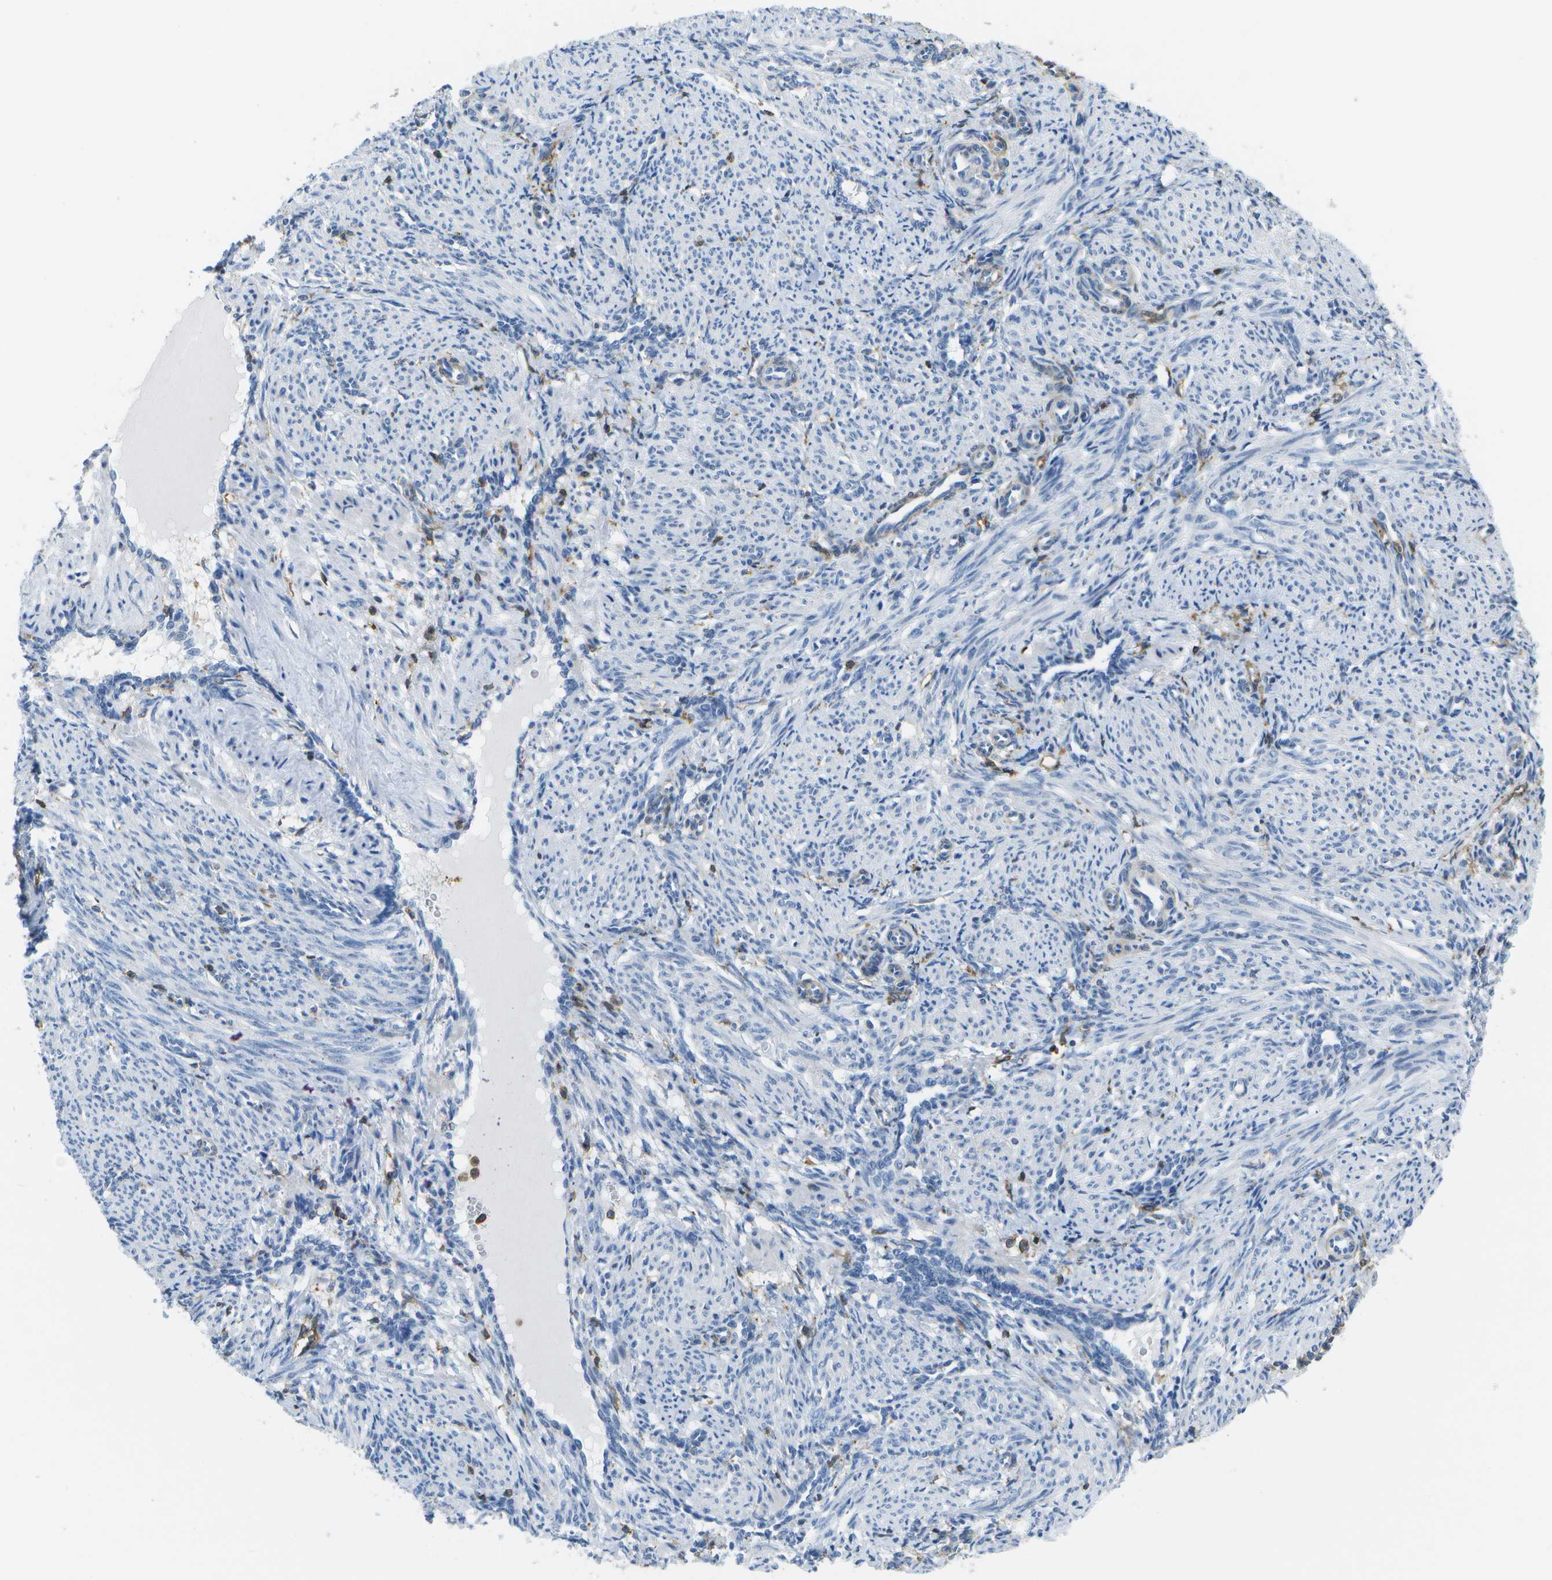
{"staining": {"intensity": "weak", "quantity": "<25%", "location": "cytoplasmic/membranous"}, "tissue": "smooth muscle", "cell_type": "Smooth muscle cells", "image_type": "normal", "snomed": [{"axis": "morphology", "description": "Normal tissue, NOS"}, {"axis": "topography", "description": "Endometrium"}], "caption": "Immunohistochemical staining of benign human smooth muscle shows no significant staining in smooth muscle cells.", "gene": "RCSD1", "patient": {"sex": "female", "age": 33}}